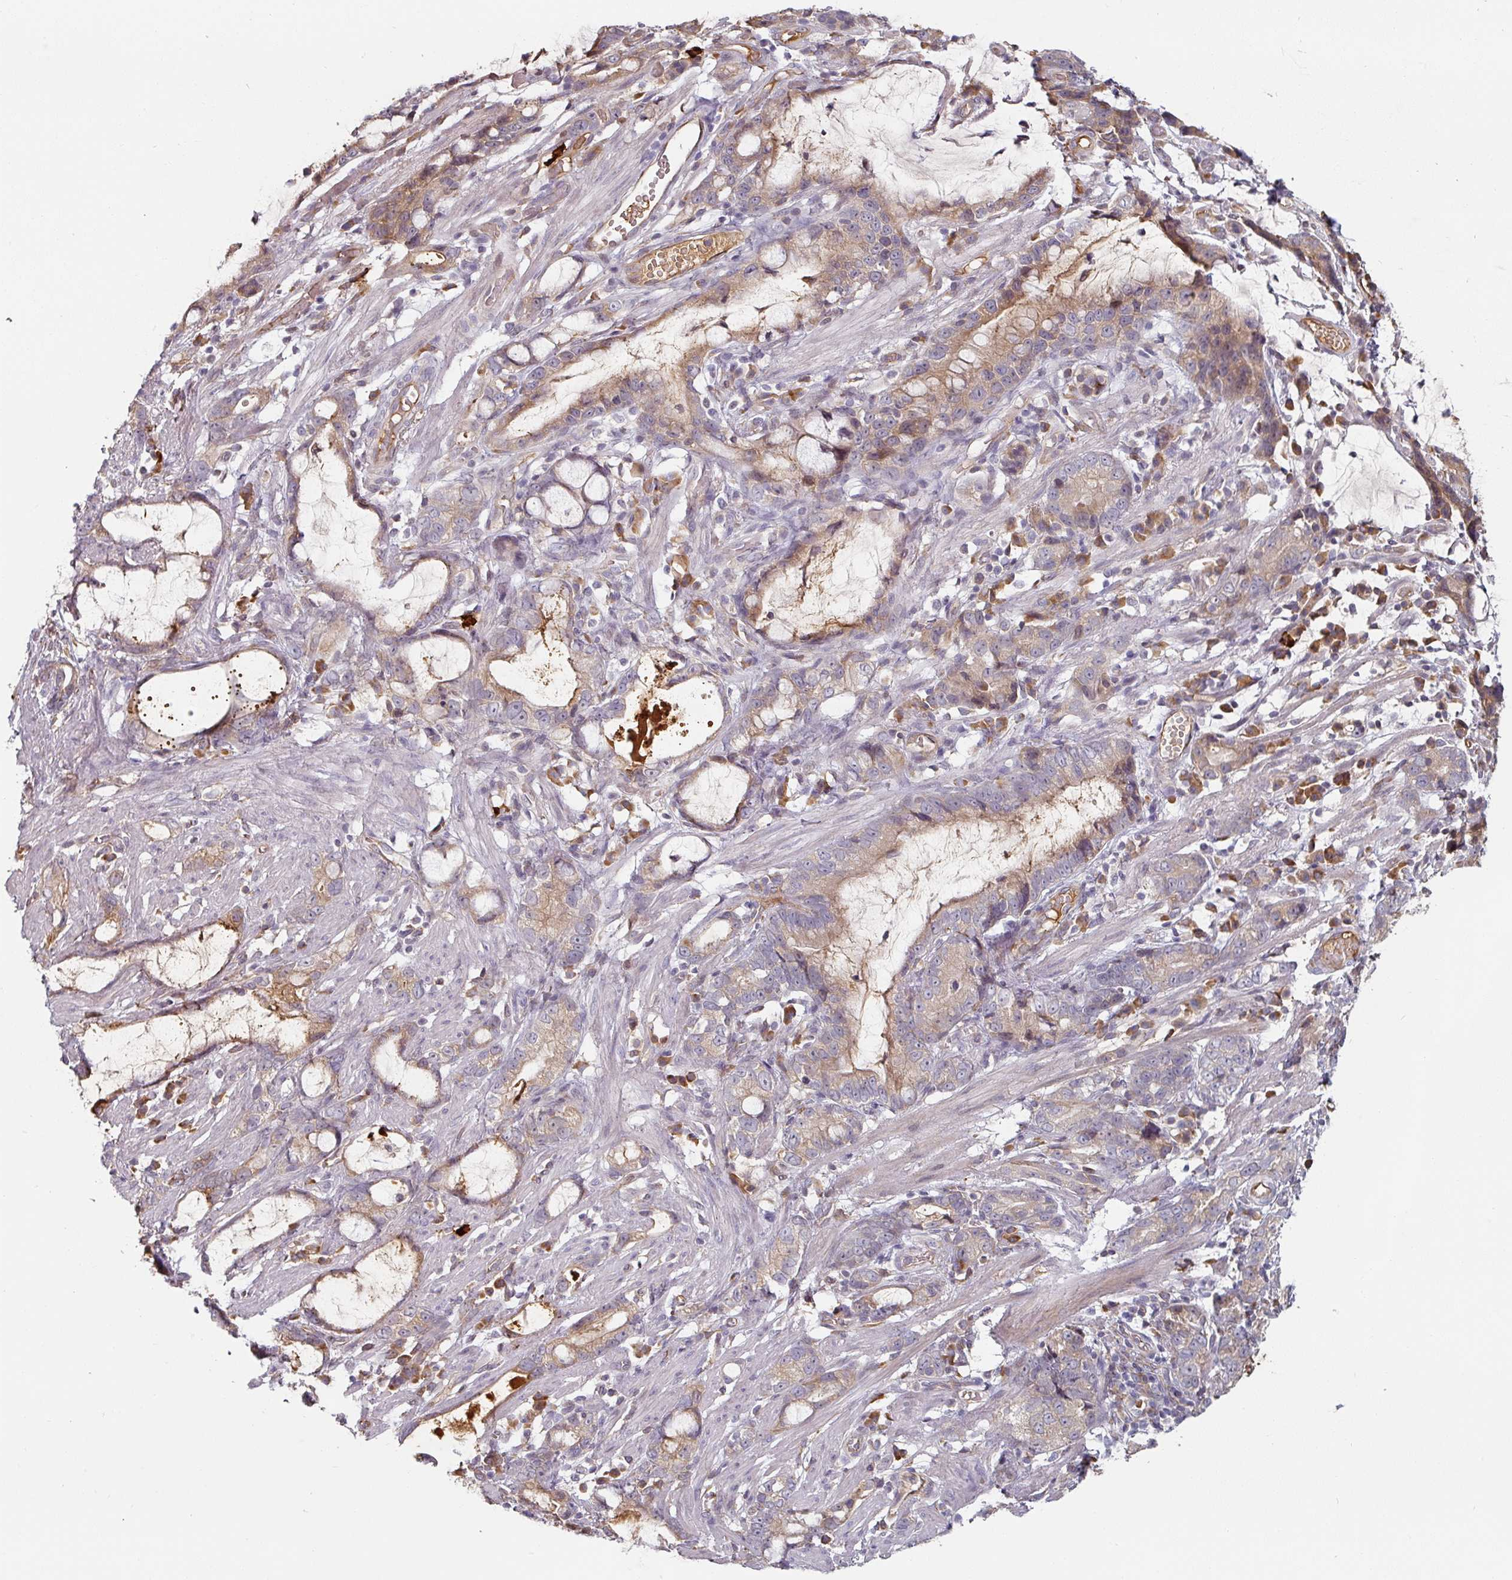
{"staining": {"intensity": "weak", "quantity": ">75%", "location": "cytoplasmic/membranous"}, "tissue": "stomach cancer", "cell_type": "Tumor cells", "image_type": "cancer", "snomed": [{"axis": "morphology", "description": "Adenocarcinoma, NOS"}, {"axis": "topography", "description": "Stomach"}], "caption": "This photomicrograph displays immunohistochemistry (IHC) staining of human stomach adenocarcinoma, with low weak cytoplasmic/membranous expression in approximately >75% of tumor cells.", "gene": "CEP78", "patient": {"sex": "male", "age": 55}}